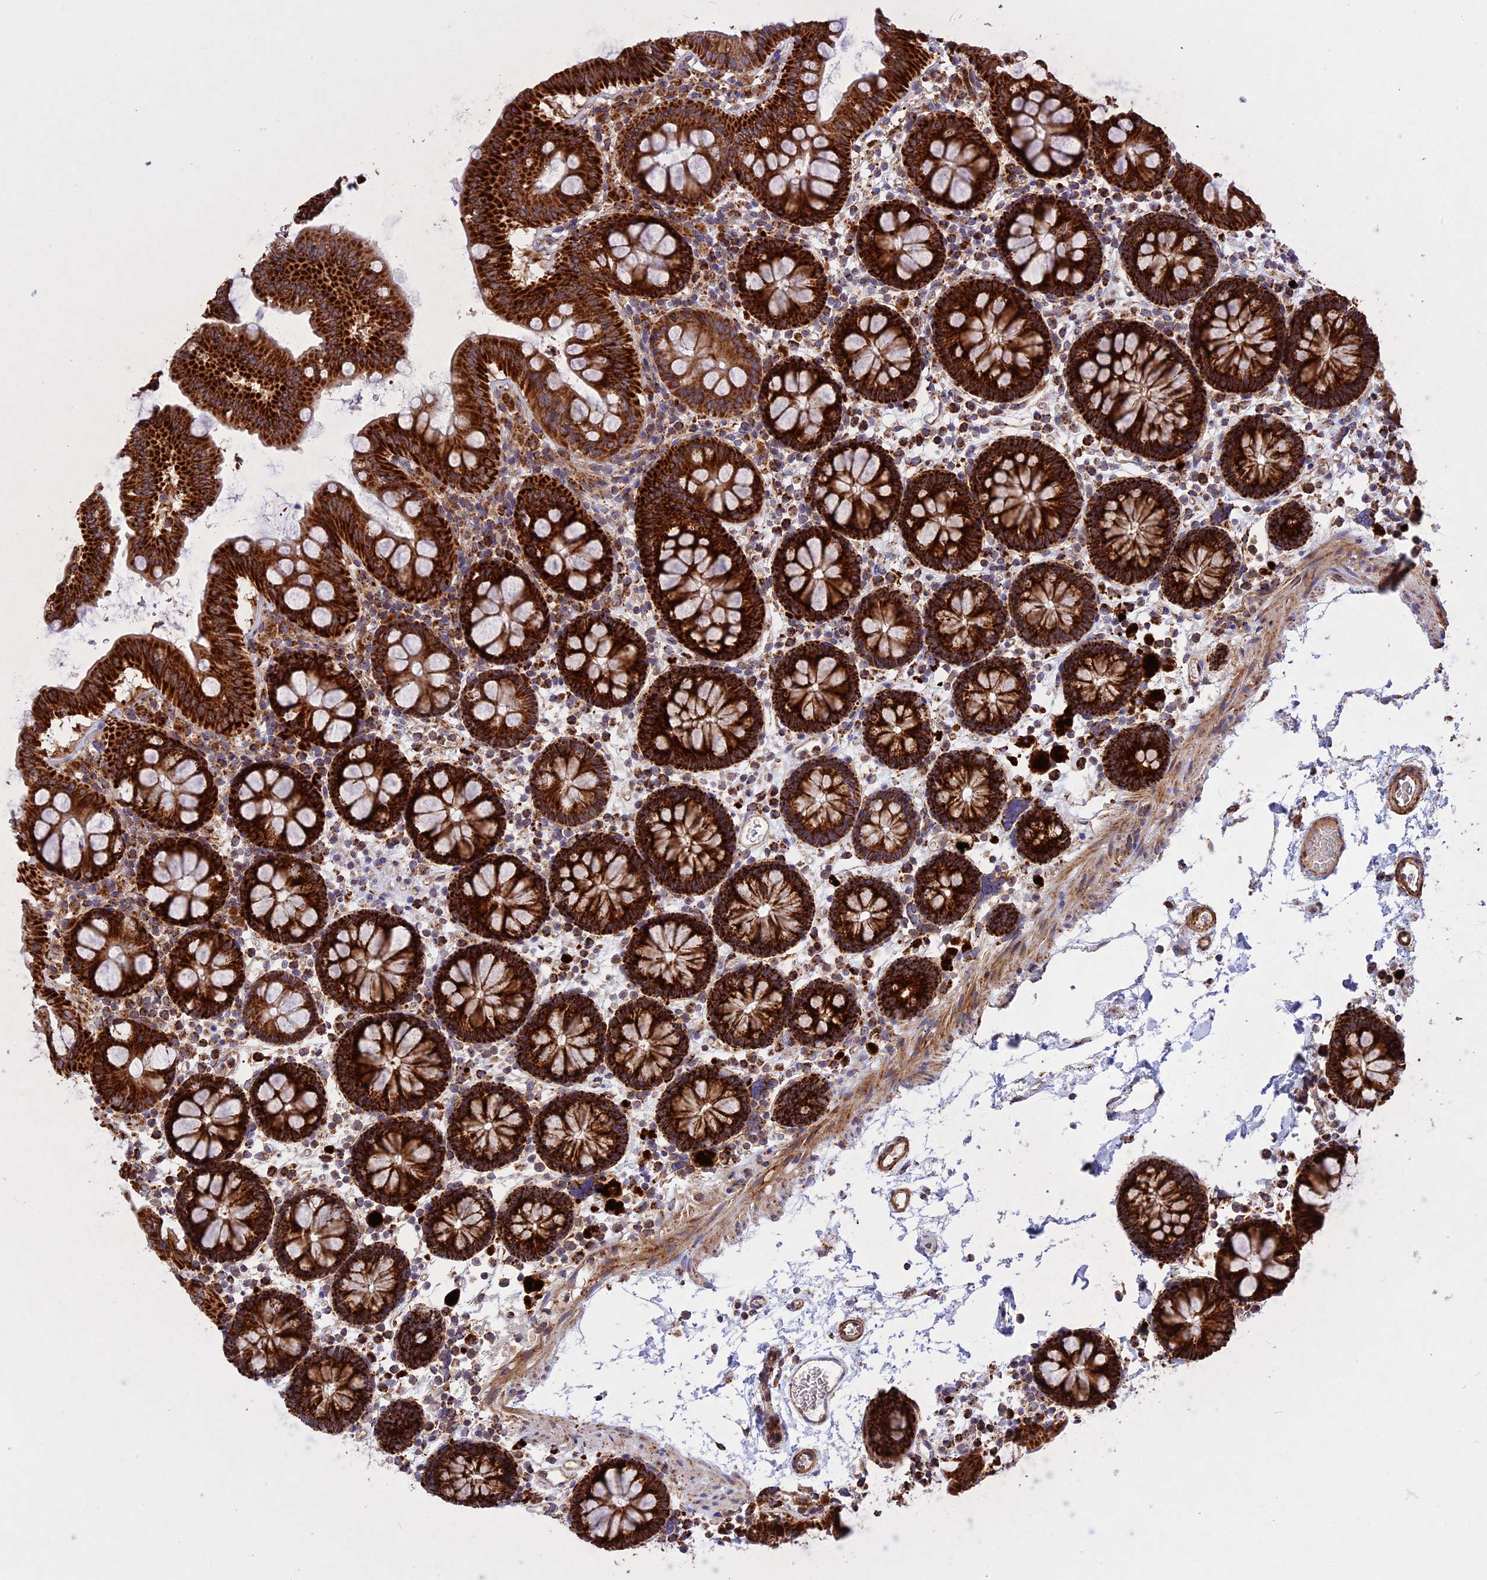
{"staining": {"intensity": "moderate", "quantity": ">75%", "location": "cytoplasmic/membranous"}, "tissue": "colon", "cell_type": "Endothelial cells", "image_type": "normal", "snomed": [{"axis": "morphology", "description": "Normal tissue, NOS"}, {"axis": "topography", "description": "Colon"}], "caption": "Colon stained for a protein (brown) shows moderate cytoplasmic/membranous positive positivity in about >75% of endothelial cells.", "gene": "UQCRB", "patient": {"sex": "male", "age": 75}}